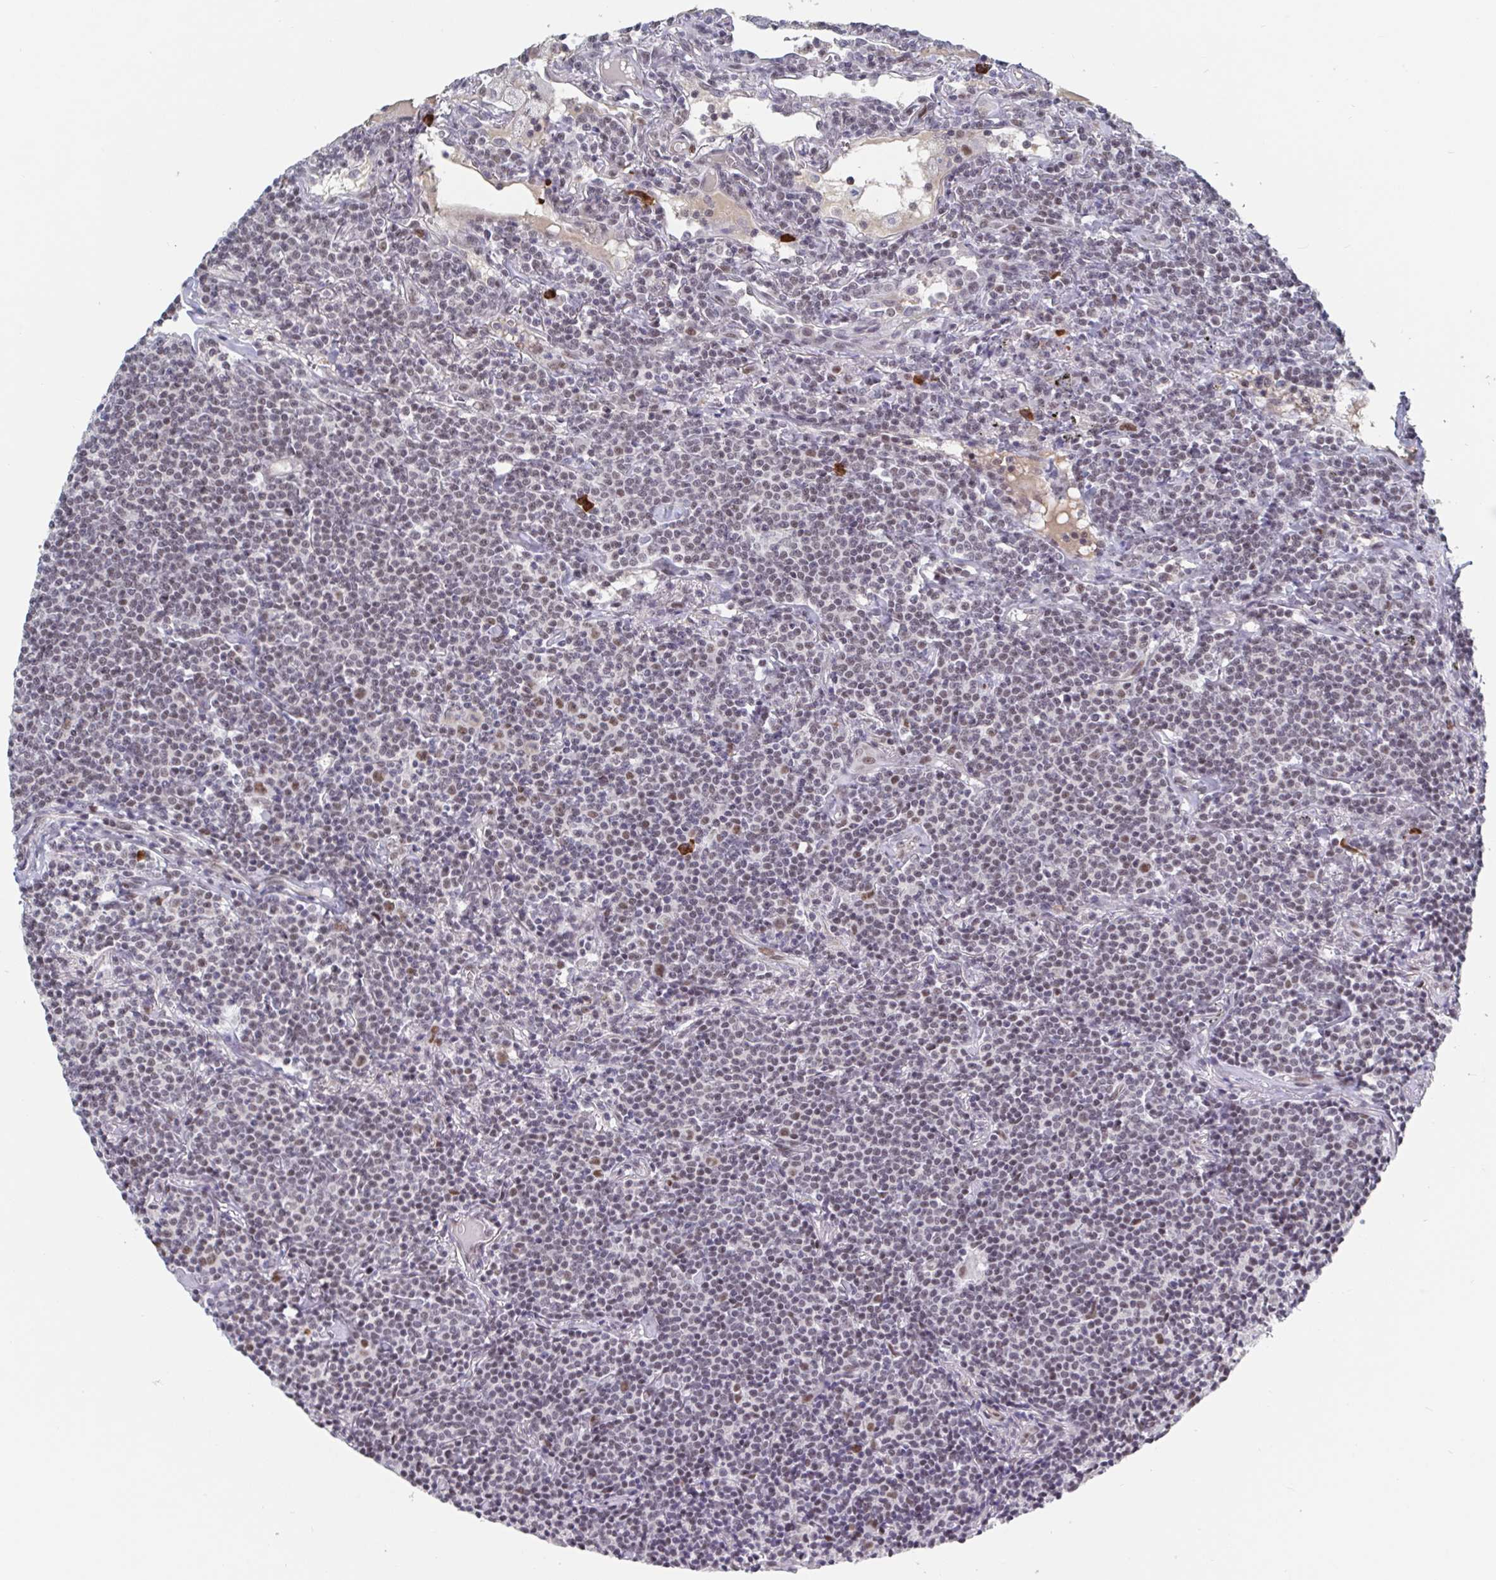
{"staining": {"intensity": "moderate", "quantity": "25%-75%", "location": "nuclear"}, "tissue": "lymphoma", "cell_type": "Tumor cells", "image_type": "cancer", "snomed": [{"axis": "morphology", "description": "Malignant lymphoma, non-Hodgkin's type, Low grade"}, {"axis": "topography", "description": "Lung"}], "caption": "Moderate nuclear expression for a protein is seen in approximately 25%-75% of tumor cells of lymphoma using IHC.", "gene": "BCL7B", "patient": {"sex": "female", "age": 71}}